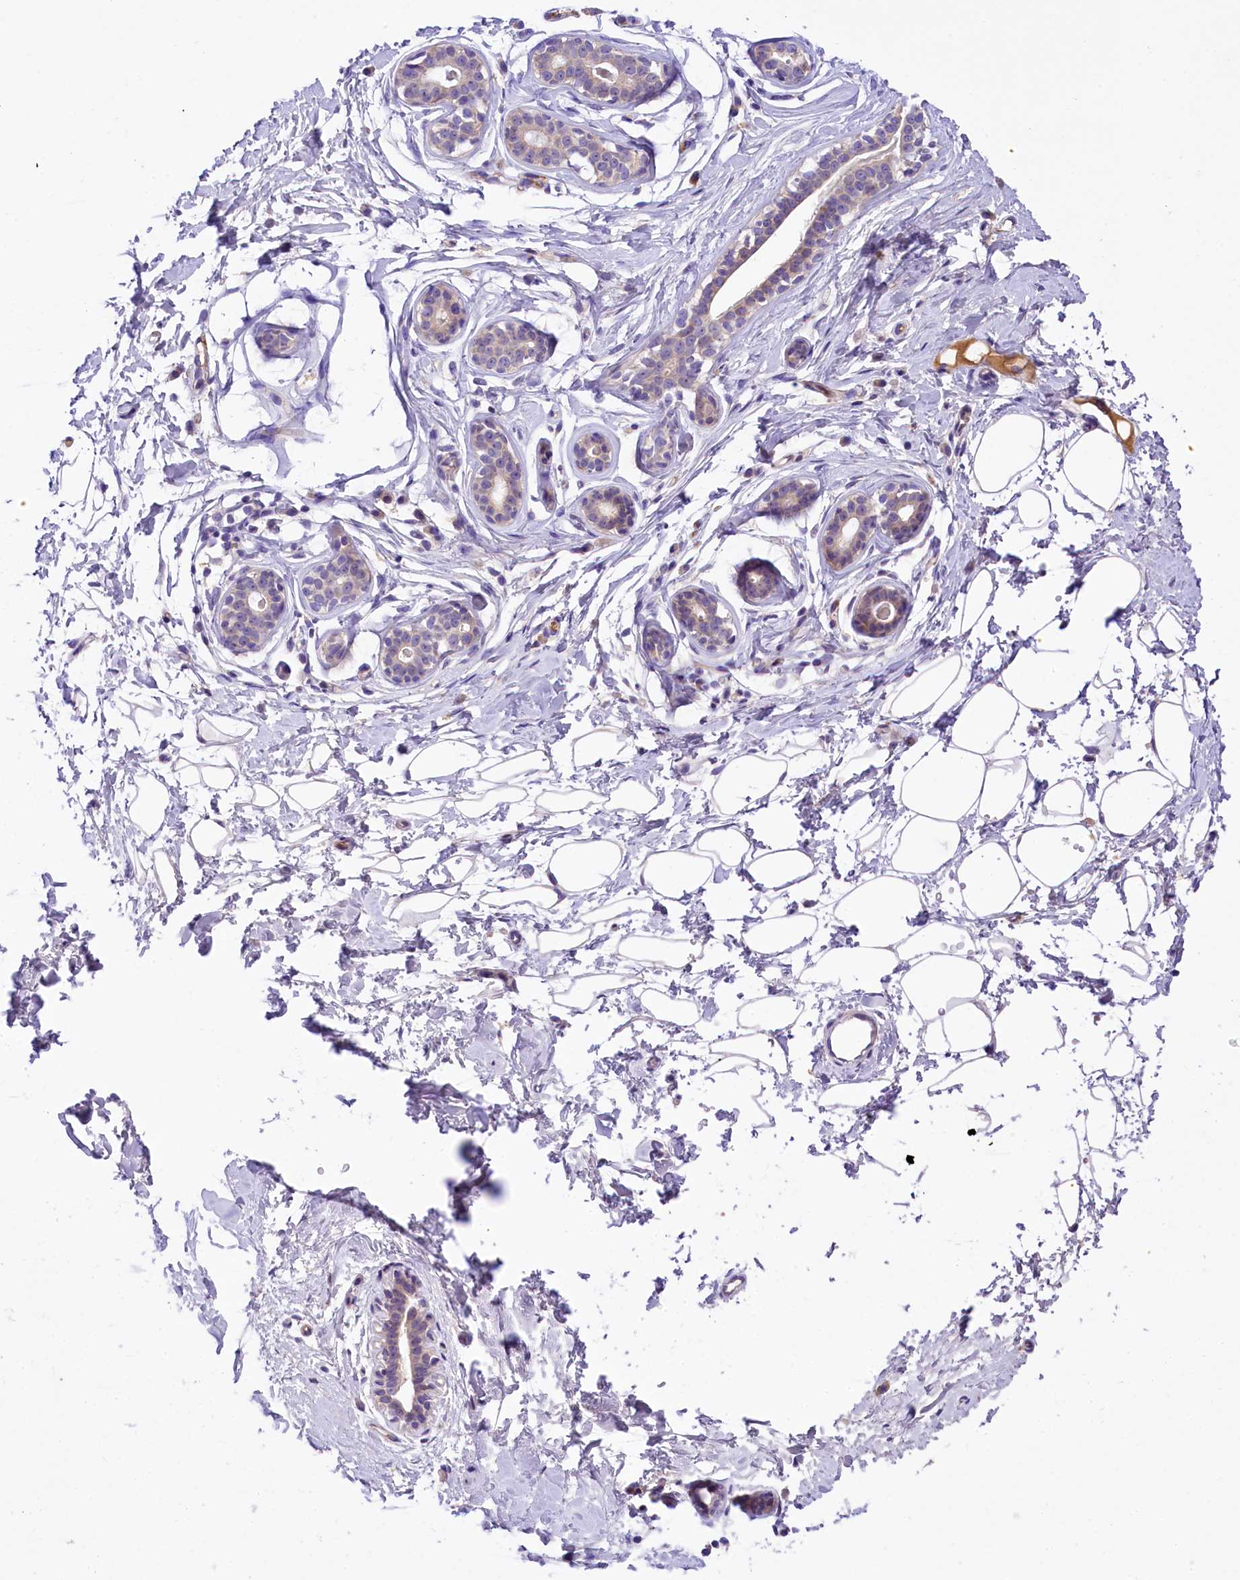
{"staining": {"intensity": "negative", "quantity": "none", "location": "none"}, "tissue": "breast", "cell_type": "Adipocytes", "image_type": "normal", "snomed": [{"axis": "morphology", "description": "Normal tissue, NOS"}, {"axis": "morphology", "description": "Adenoma, NOS"}, {"axis": "topography", "description": "Breast"}], "caption": "Immunohistochemical staining of benign breast reveals no significant expression in adipocytes. Nuclei are stained in blue.", "gene": "UBXN6", "patient": {"sex": "female", "age": 23}}